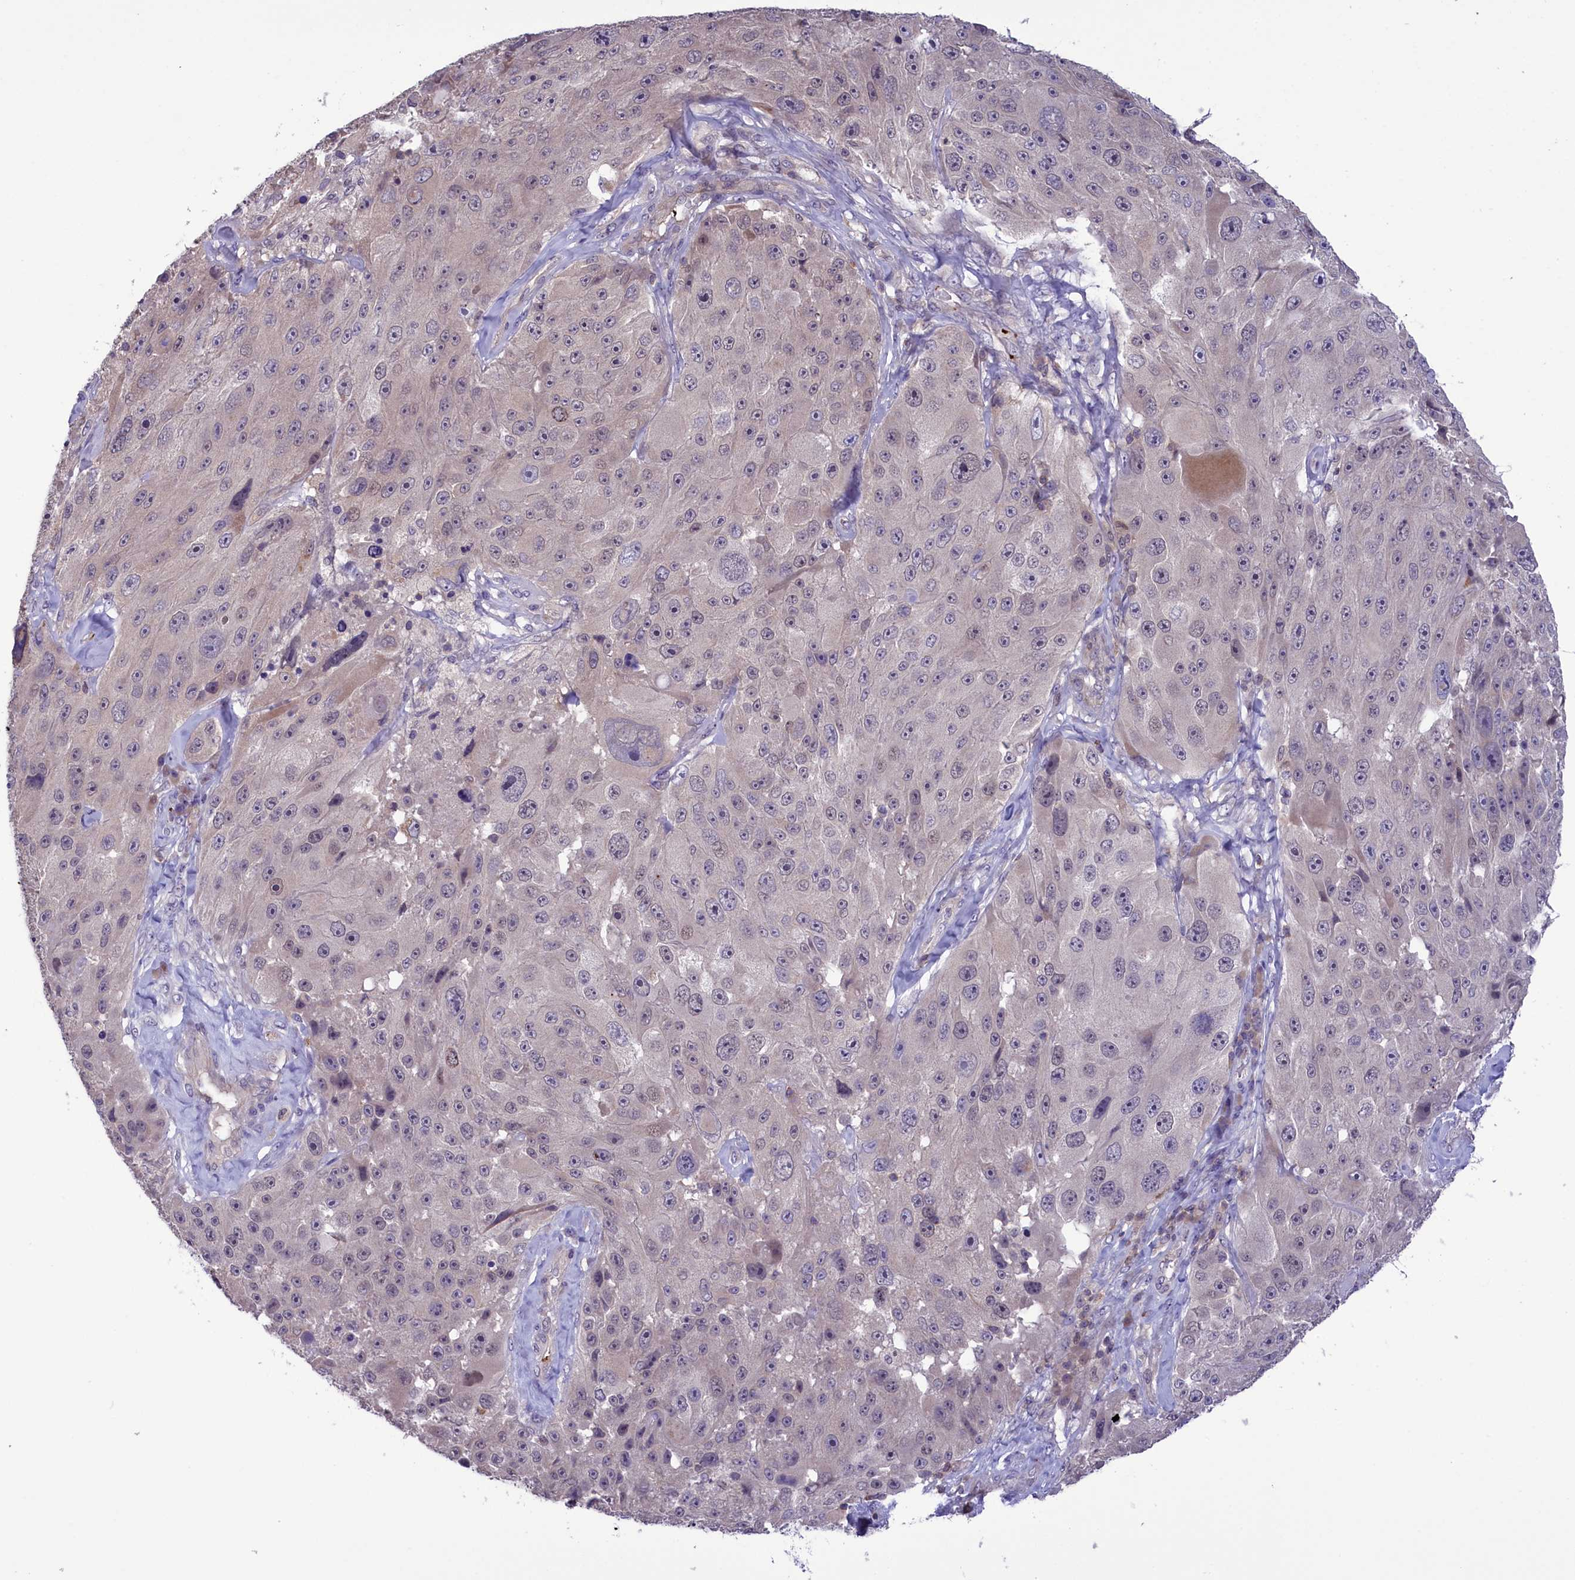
{"staining": {"intensity": "negative", "quantity": "none", "location": "none"}, "tissue": "melanoma", "cell_type": "Tumor cells", "image_type": "cancer", "snomed": [{"axis": "morphology", "description": "Malignant melanoma, Metastatic site"}, {"axis": "topography", "description": "Lymph node"}], "caption": "Tumor cells are negative for brown protein staining in melanoma.", "gene": "HEATR3", "patient": {"sex": "male", "age": 62}}